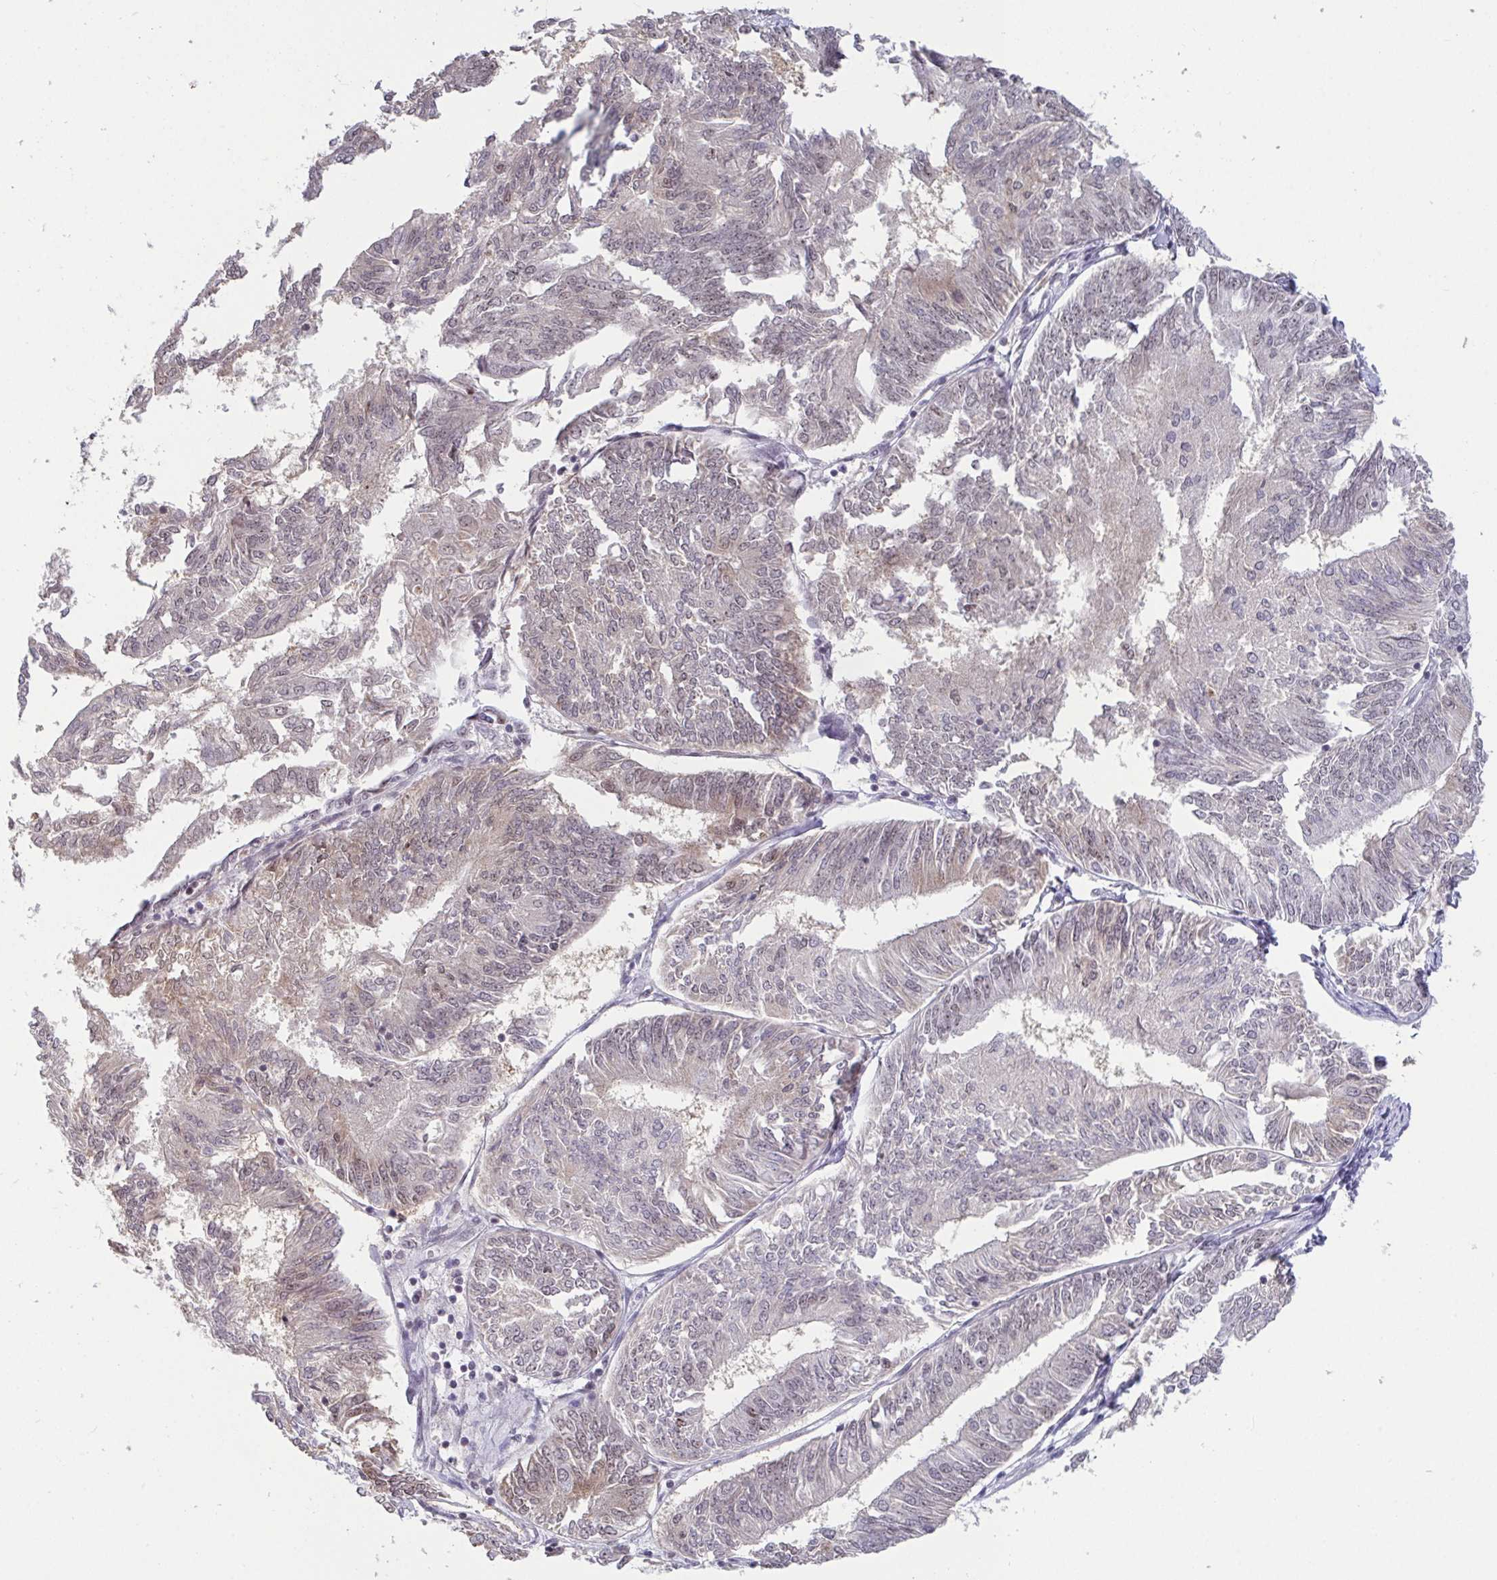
{"staining": {"intensity": "weak", "quantity": "25%-75%", "location": "cytoplasmic/membranous,nuclear"}, "tissue": "endometrial cancer", "cell_type": "Tumor cells", "image_type": "cancer", "snomed": [{"axis": "morphology", "description": "Adenocarcinoma, NOS"}, {"axis": "topography", "description": "Endometrium"}], "caption": "Adenocarcinoma (endometrial) tissue demonstrates weak cytoplasmic/membranous and nuclear expression in about 25%-75% of tumor cells, visualized by immunohistochemistry.", "gene": "SUPT16H", "patient": {"sex": "female", "age": 58}}